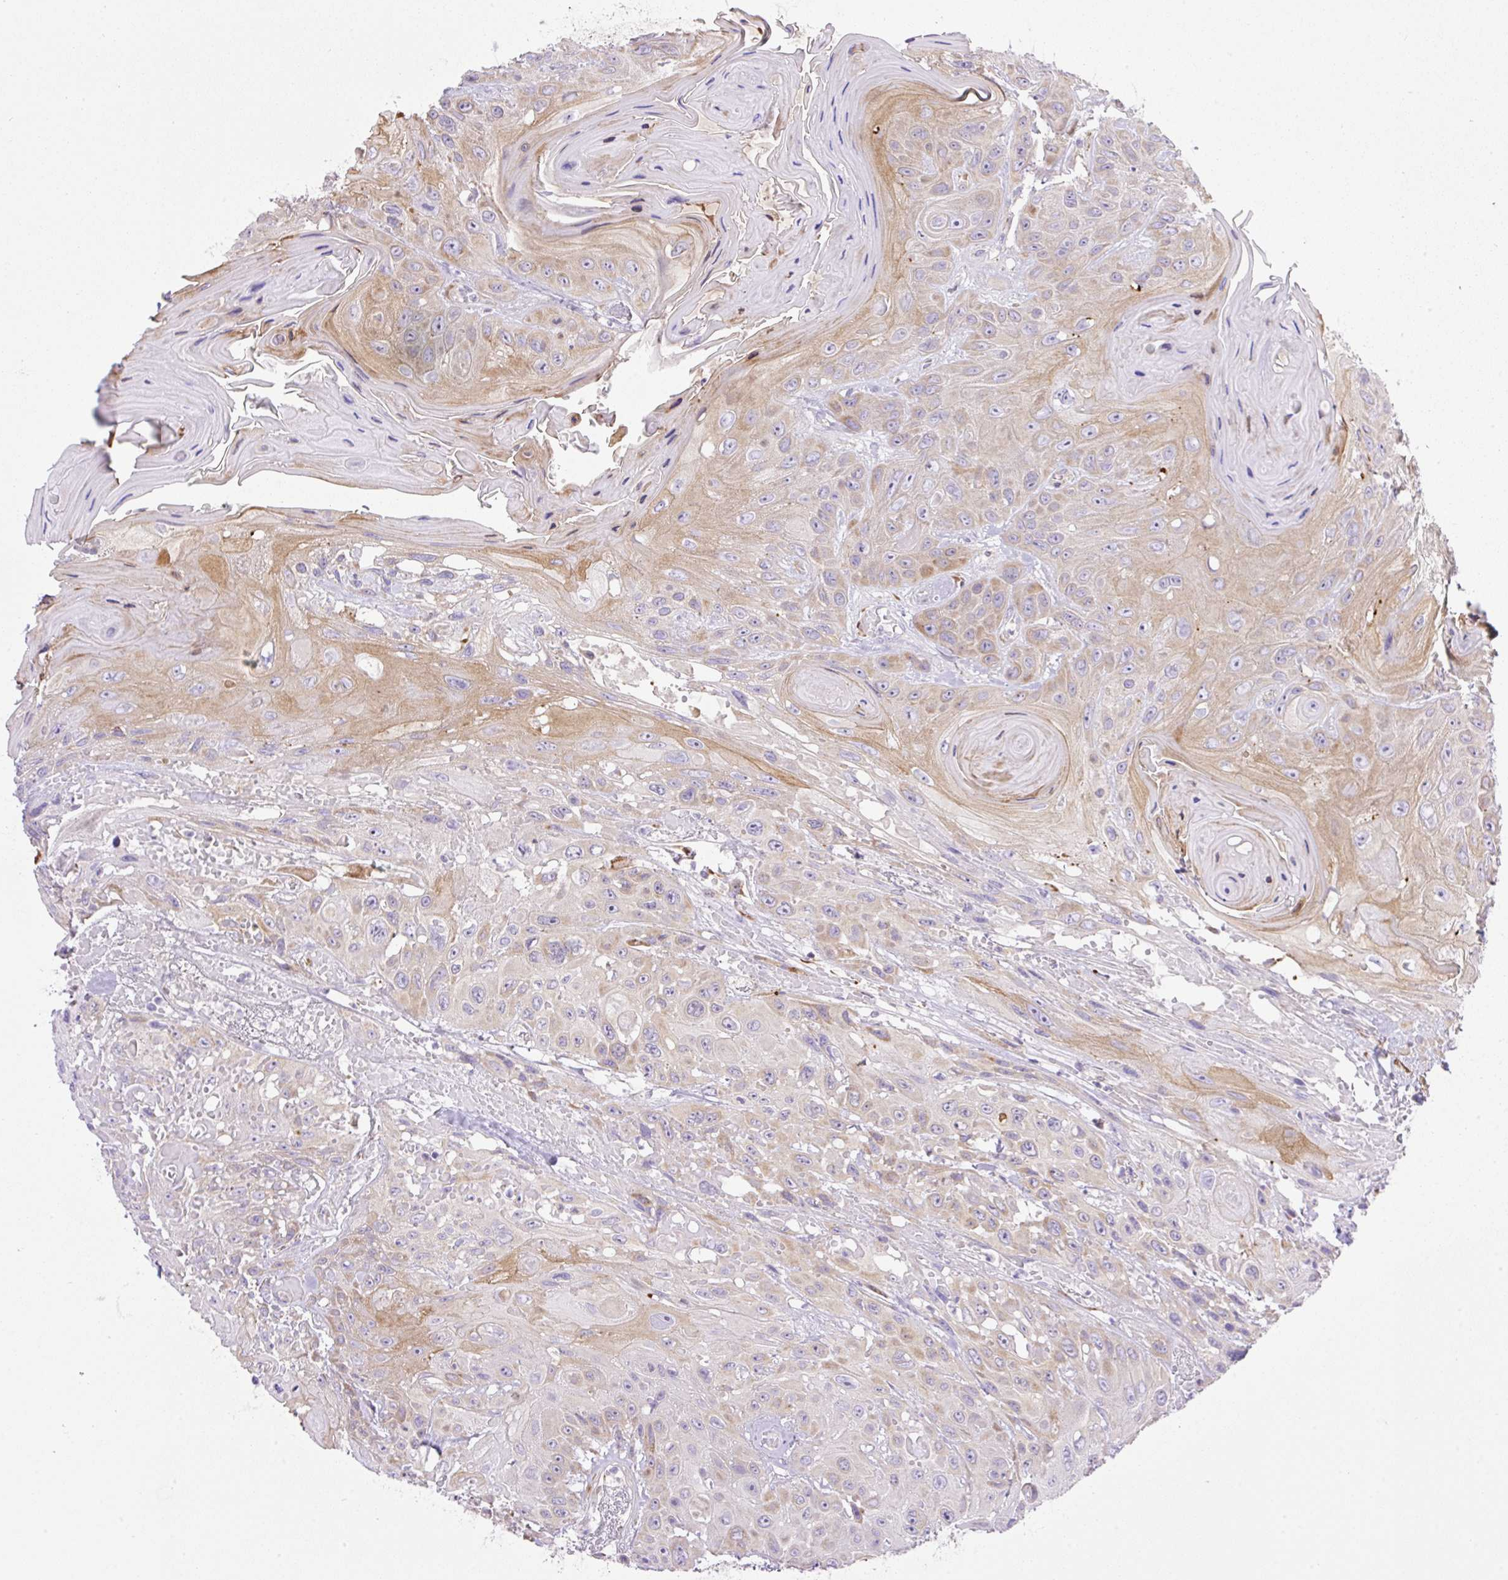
{"staining": {"intensity": "moderate", "quantity": "<25%", "location": "cytoplasmic/membranous"}, "tissue": "head and neck cancer", "cell_type": "Tumor cells", "image_type": "cancer", "snomed": [{"axis": "morphology", "description": "Squamous cell carcinoma, NOS"}, {"axis": "topography", "description": "Head-Neck"}], "caption": "Immunohistochemistry (IHC) photomicrograph of human head and neck cancer stained for a protein (brown), which exhibits low levels of moderate cytoplasmic/membranous expression in approximately <25% of tumor cells.", "gene": "POFUT1", "patient": {"sex": "female", "age": 59}}